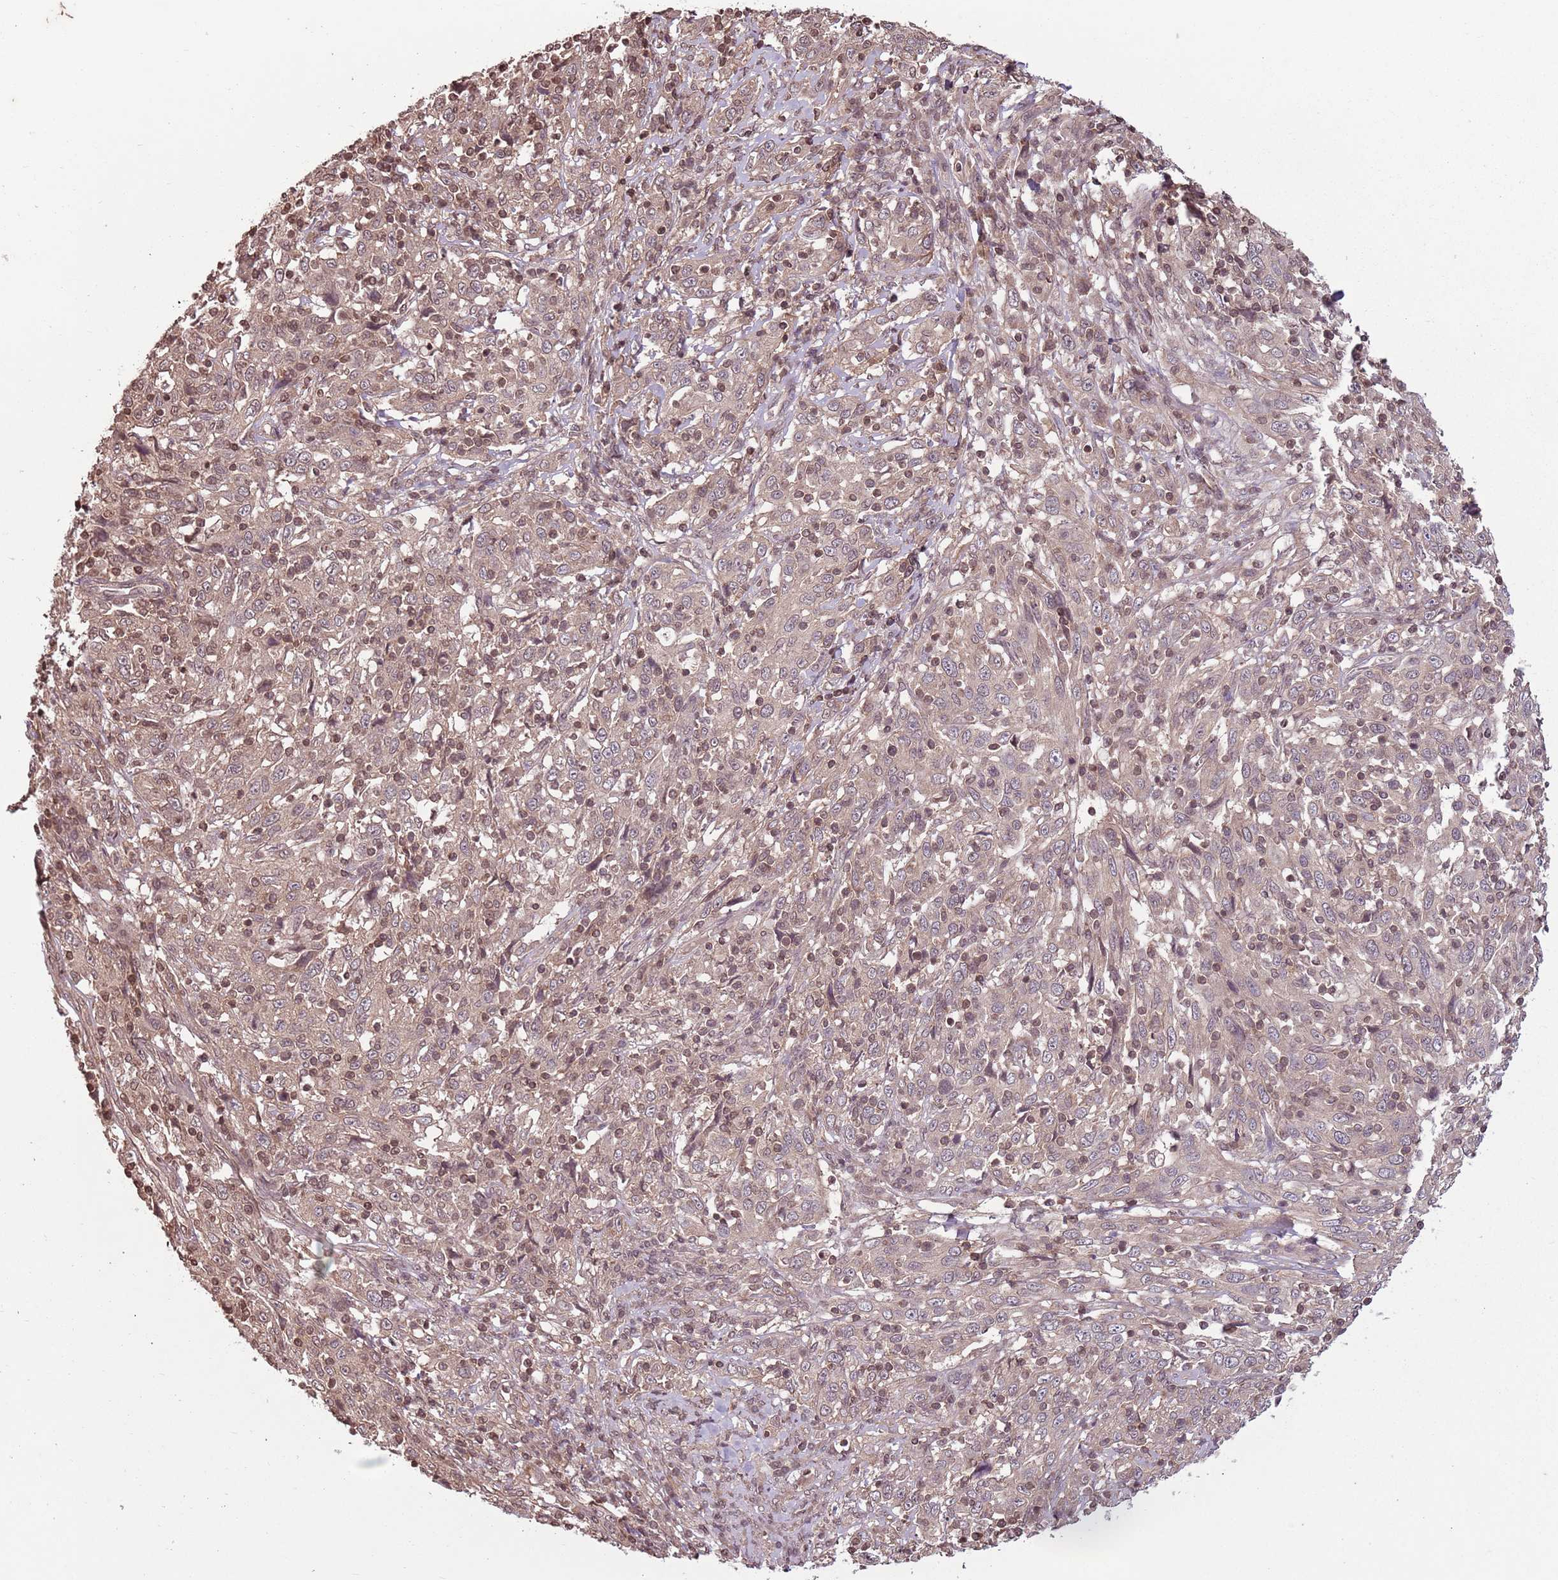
{"staining": {"intensity": "weak", "quantity": "25%-75%", "location": "cytoplasmic/membranous"}, "tissue": "cervical cancer", "cell_type": "Tumor cells", "image_type": "cancer", "snomed": [{"axis": "morphology", "description": "Squamous cell carcinoma, NOS"}, {"axis": "topography", "description": "Cervix"}], "caption": "Cervical cancer (squamous cell carcinoma) was stained to show a protein in brown. There is low levels of weak cytoplasmic/membranous expression in about 25%-75% of tumor cells. (brown staining indicates protein expression, while blue staining denotes nuclei).", "gene": "CAPN9", "patient": {"sex": "female", "age": 46}}